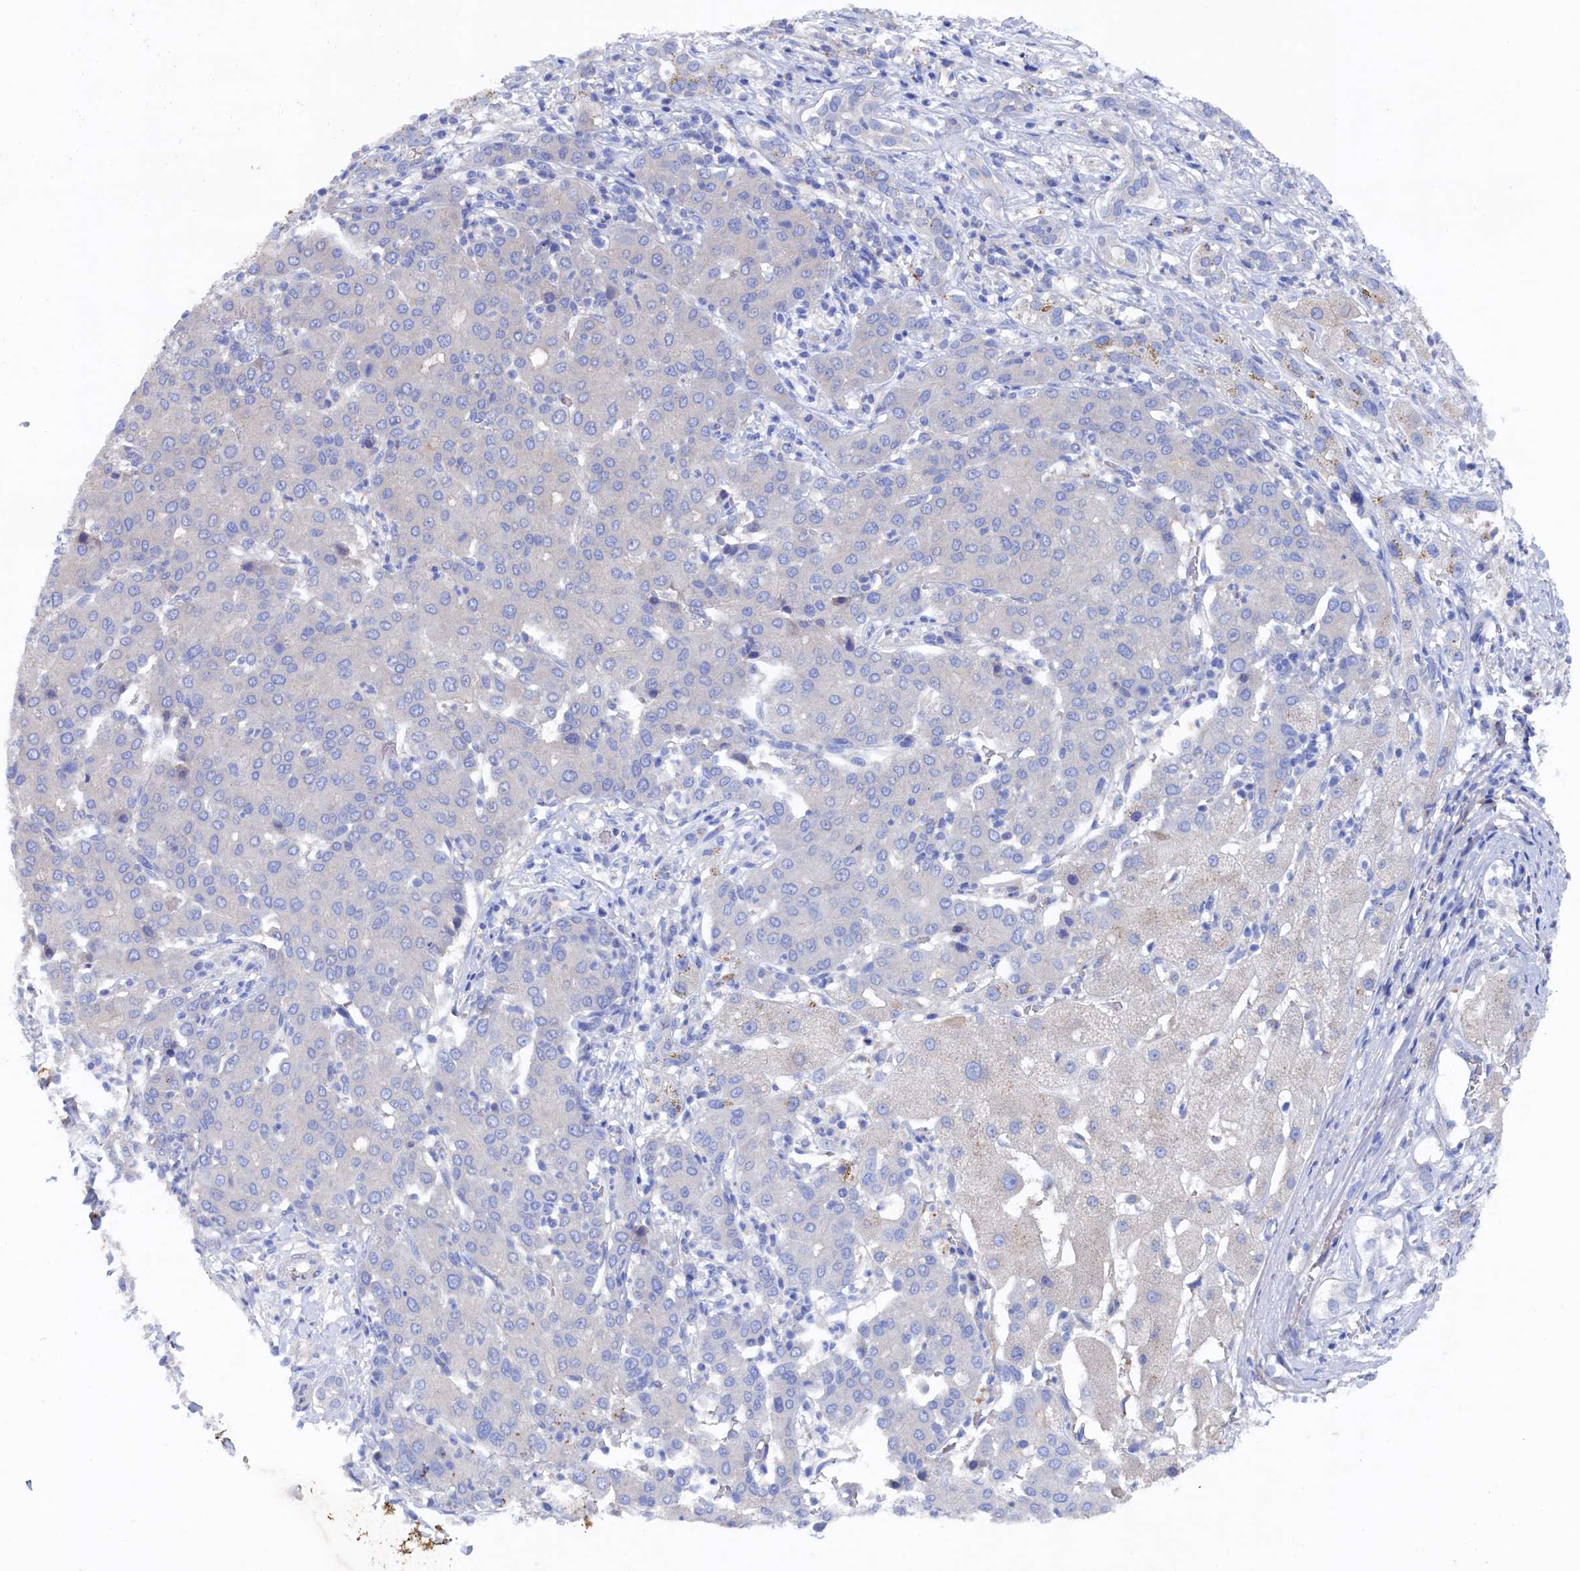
{"staining": {"intensity": "negative", "quantity": "none", "location": "none"}, "tissue": "liver cancer", "cell_type": "Tumor cells", "image_type": "cancer", "snomed": [{"axis": "morphology", "description": "Carcinoma, Hepatocellular, NOS"}, {"axis": "topography", "description": "Liver"}], "caption": "Image shows no protein positivity in tumor cells of liver cancer tissue.", "gene": "CBLIF", "patient": {"sex": "male", "age": 65}}